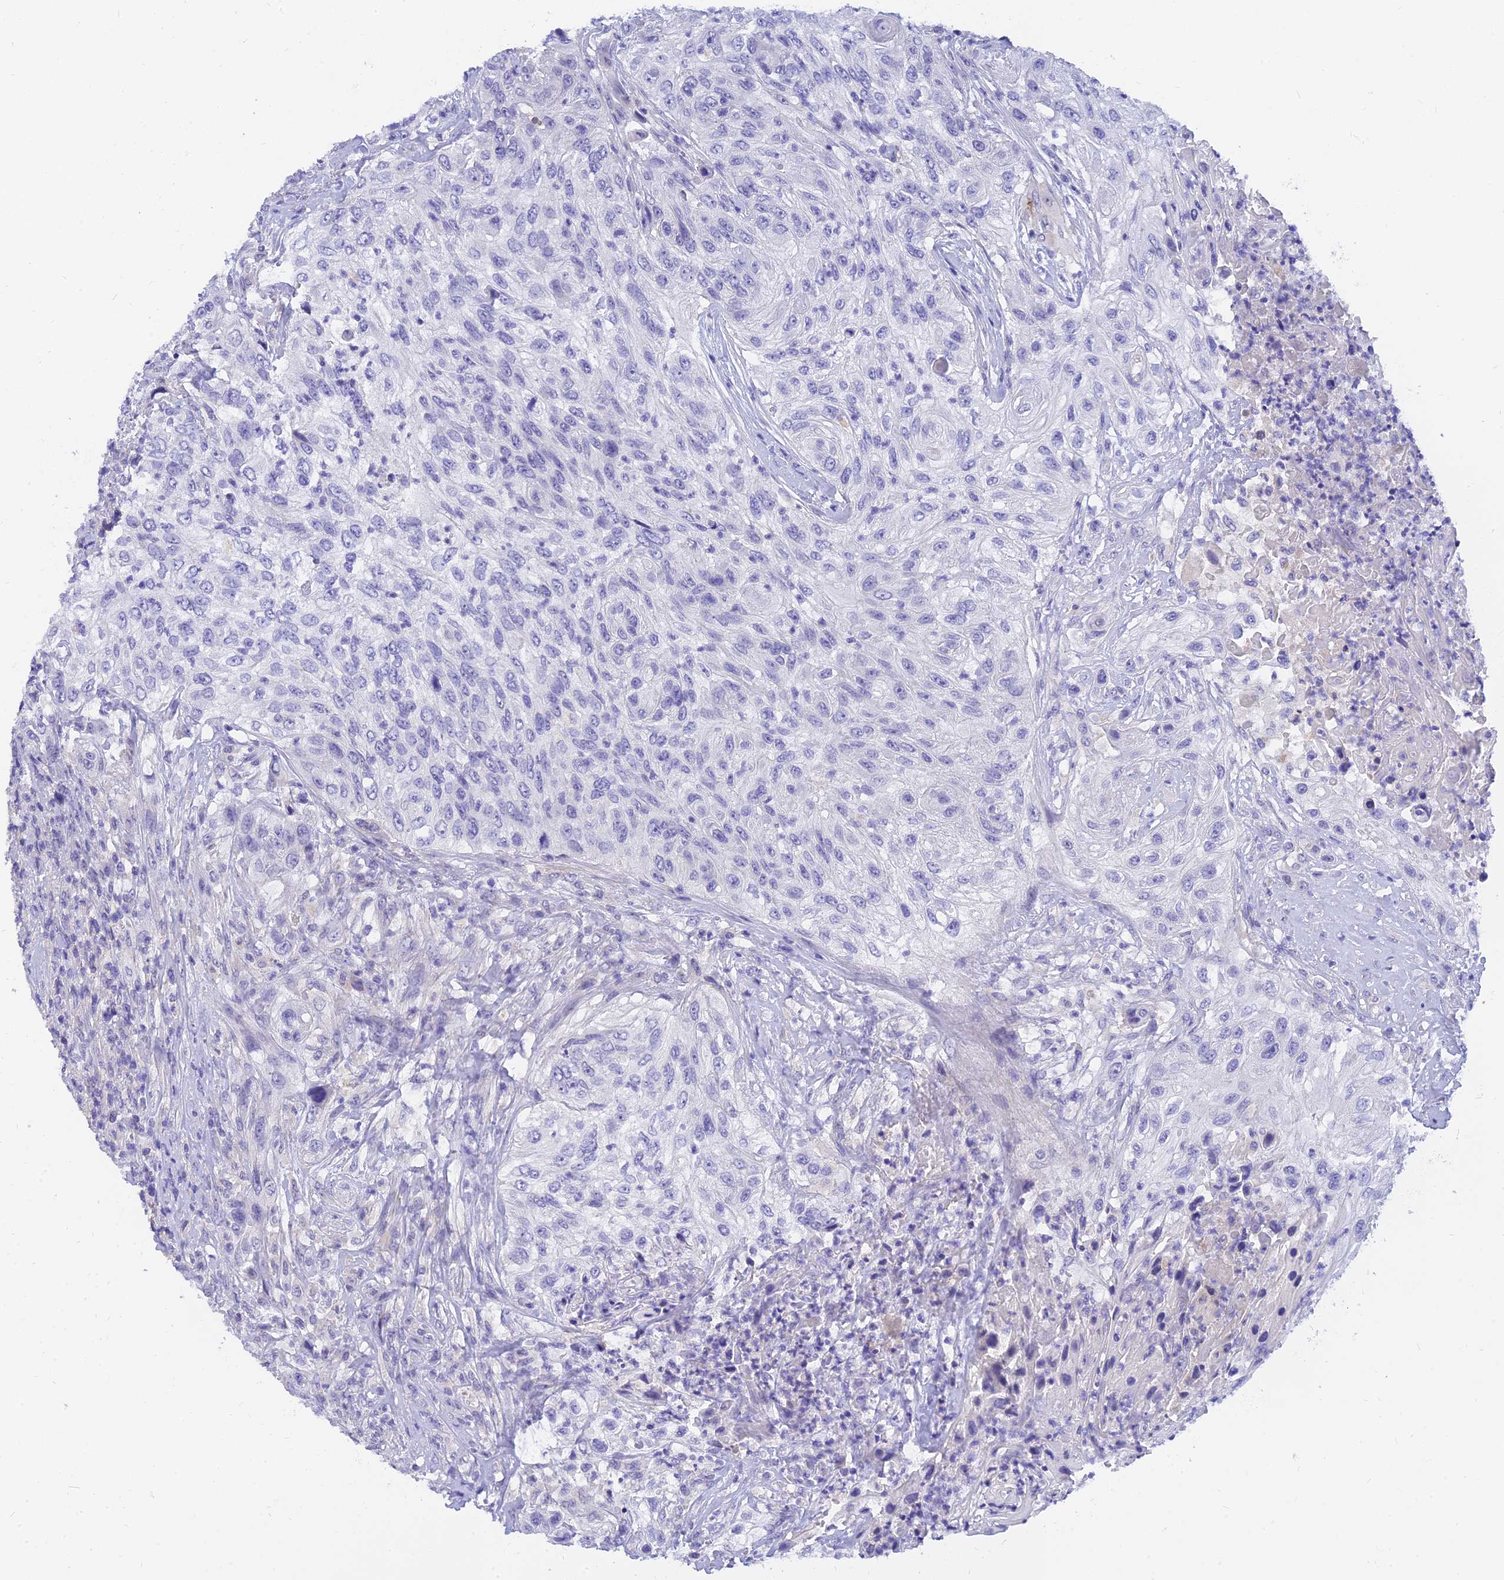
{"staining": {"intensity": "negative", "quantity": "none", "location": "none"}, "tissue": "urothelial cancer", "cell_type": "Tumor cells", "image_type": "cancer", "snomed": [{"axis": "morphology", "description": "Urothelial carcinoma, High grade"}, {"axis": "topography", "description": "Urinary bladder"}], "caption": "High magnification brightfield microscopy of urothelial carcinoma (high-grade) stained with DAB (3,3'-diaminobenzidine) (brown) and counterstained with hematoxylin (blue): tumor cells show no significant expression.", "gene": "TMEM161B", "patient": {"sex": "female", "age": 60}}